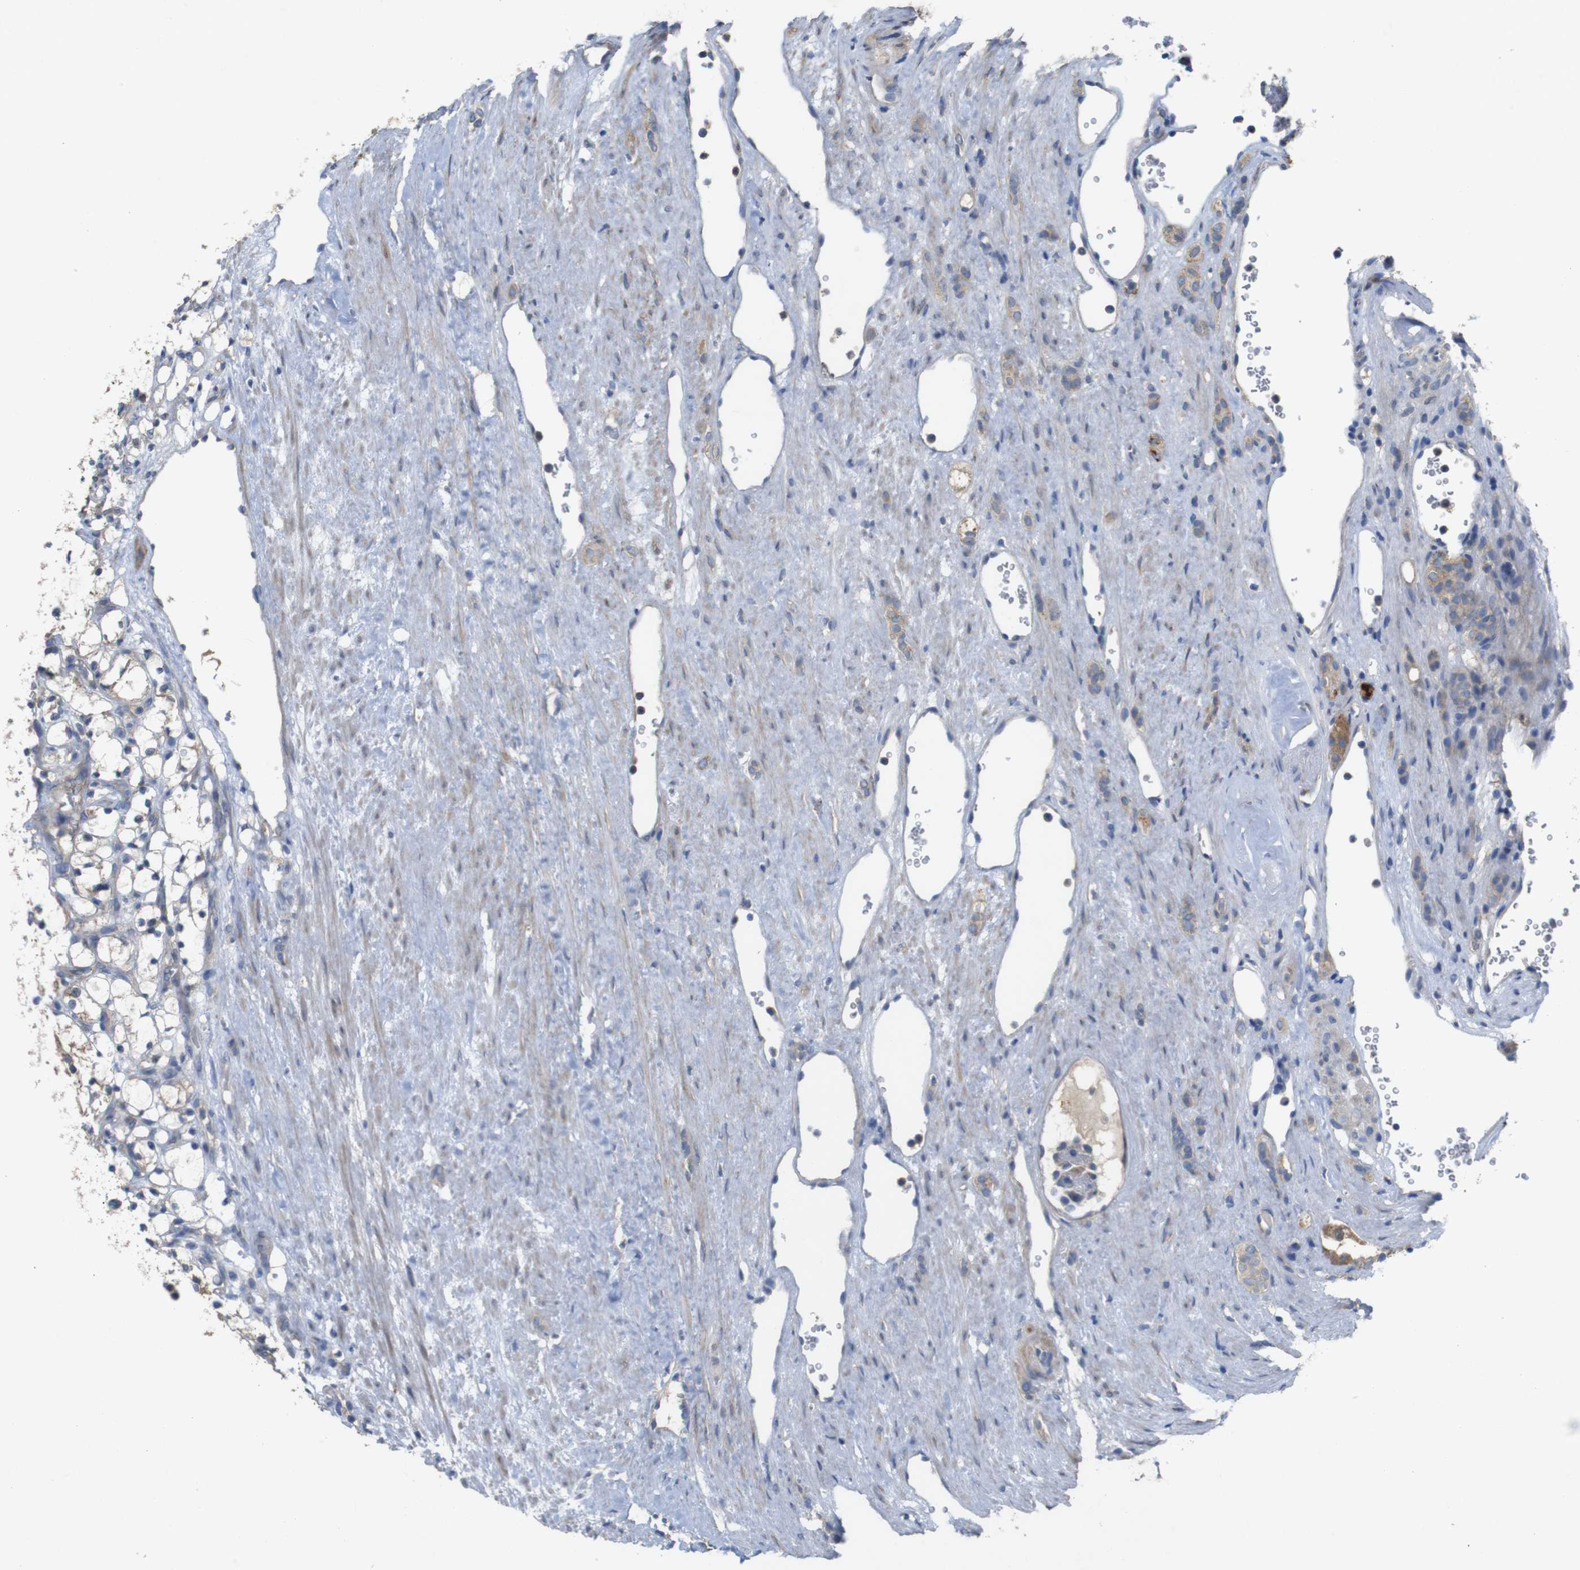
{"staining": {"intensity": "weak", "quantity": "25%-75%", "location": "cytoplasmic/membranous"}, "tissue": "renal cancer", "cell_type": "Tumor cells", "image_type": "cancer", "snomed": [{"axis": "morphology", "description": "Adenocarcinoma, NOS"}, {"axis": "topography", "description": "Kidney"}], "caption": "IHC histopathology image of human renal cancer stained for a protein (brown), which demonstrates low levels of weak cytoplasmic/membranous expression in about 25%-75% of tumor cells.", "gene": "KCNS3", "patient": {"sex": "female", "age": 69}}